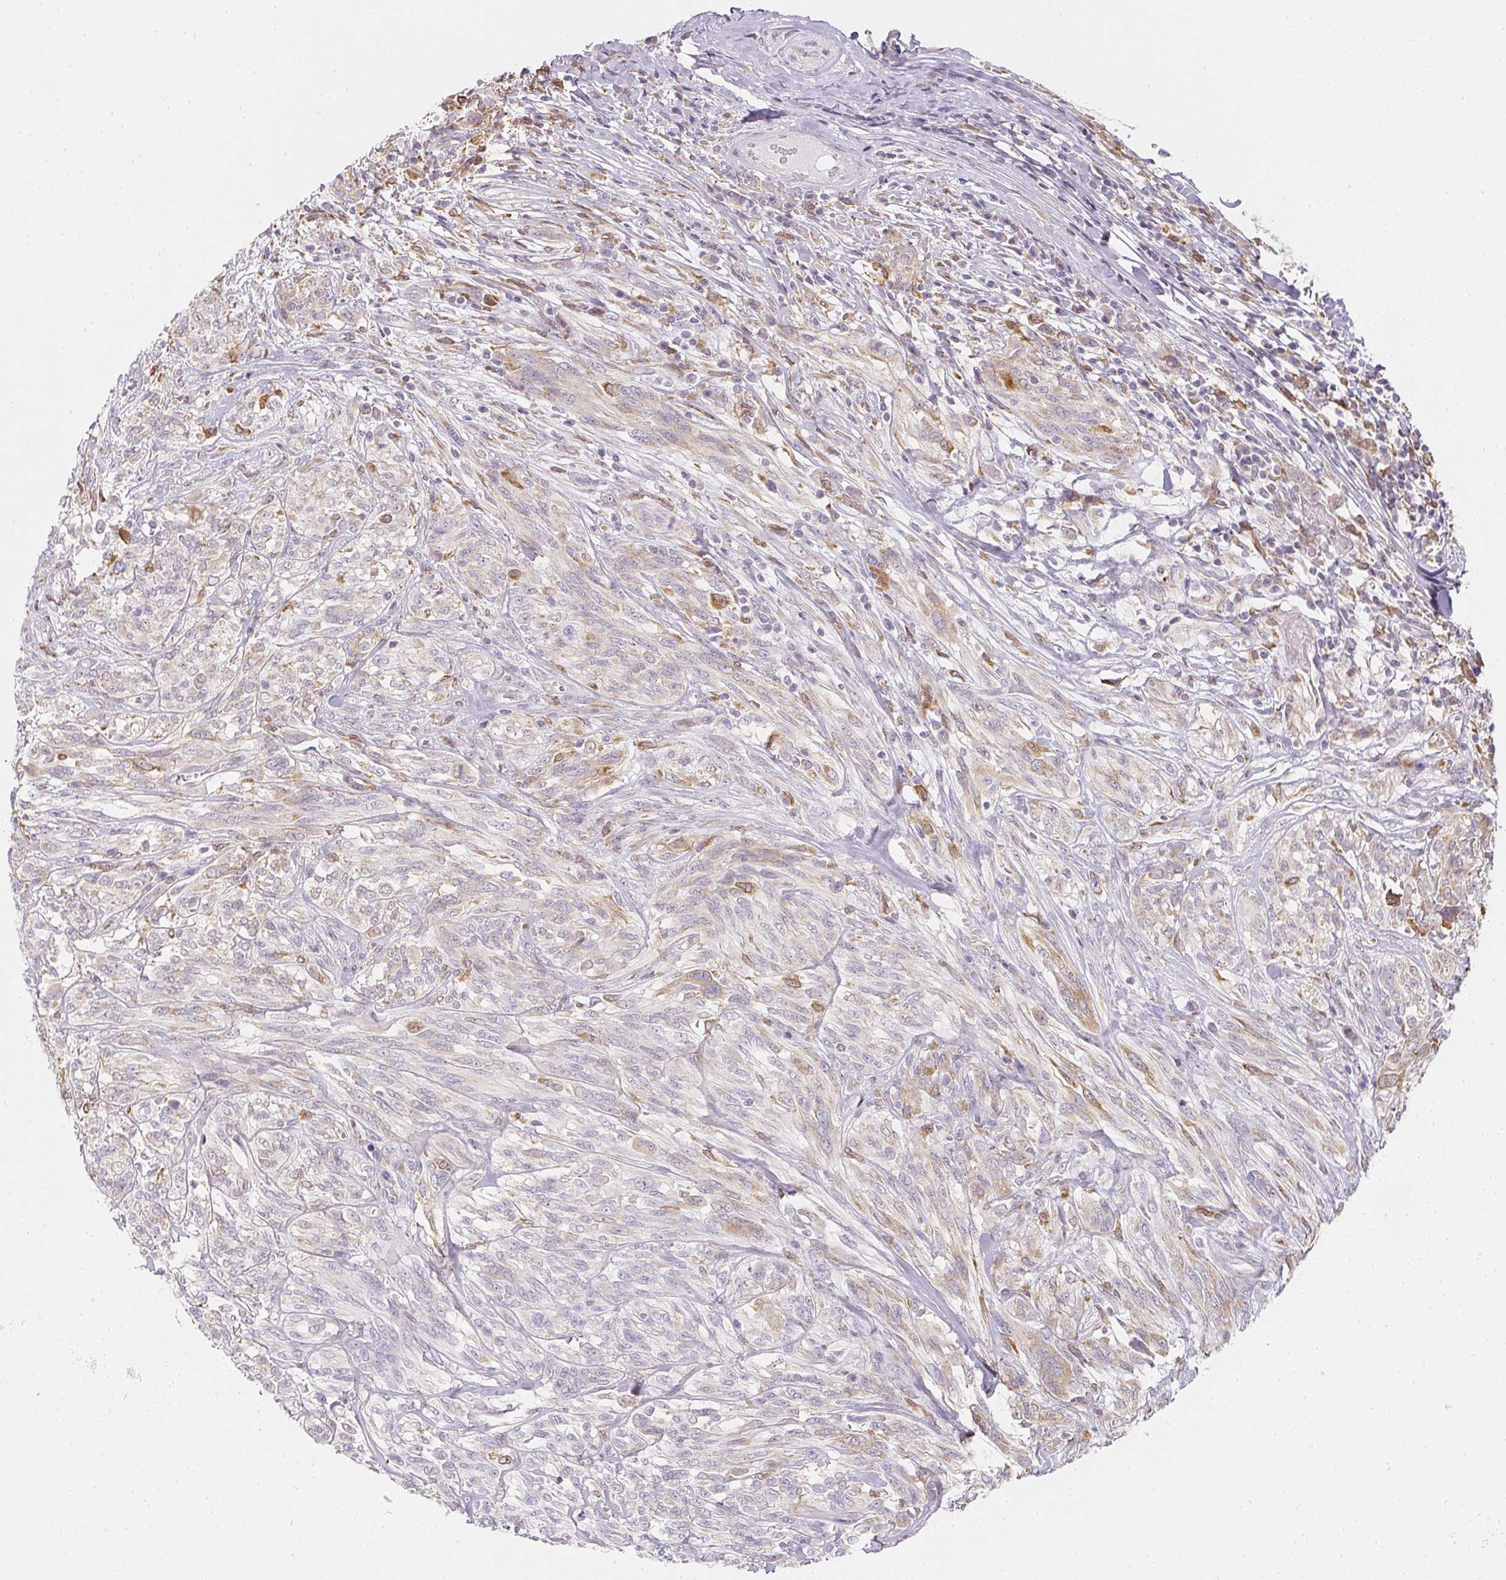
{"staining": {"intensity": "moderate", "quantity": "25%-75%", "location": "cytoplasmic/membranous"}, "tissue": "melanoma", "cell_type": "Tumor cells", "image_type": "cancer", "snomed": [{"axis": "morphology", "description": "Malignant melanoma, NOS"}, {"axis": "topography", "description": "Skin"}], "caption": "Human malignant melanoma stained for a protein (brown) reveals moderate cytoplasmic/membranous positive positivity in approximately 25%-75% of tumor cells.", "gene": "SOAT1", "patient": {"sex": "female", "age": 91}}